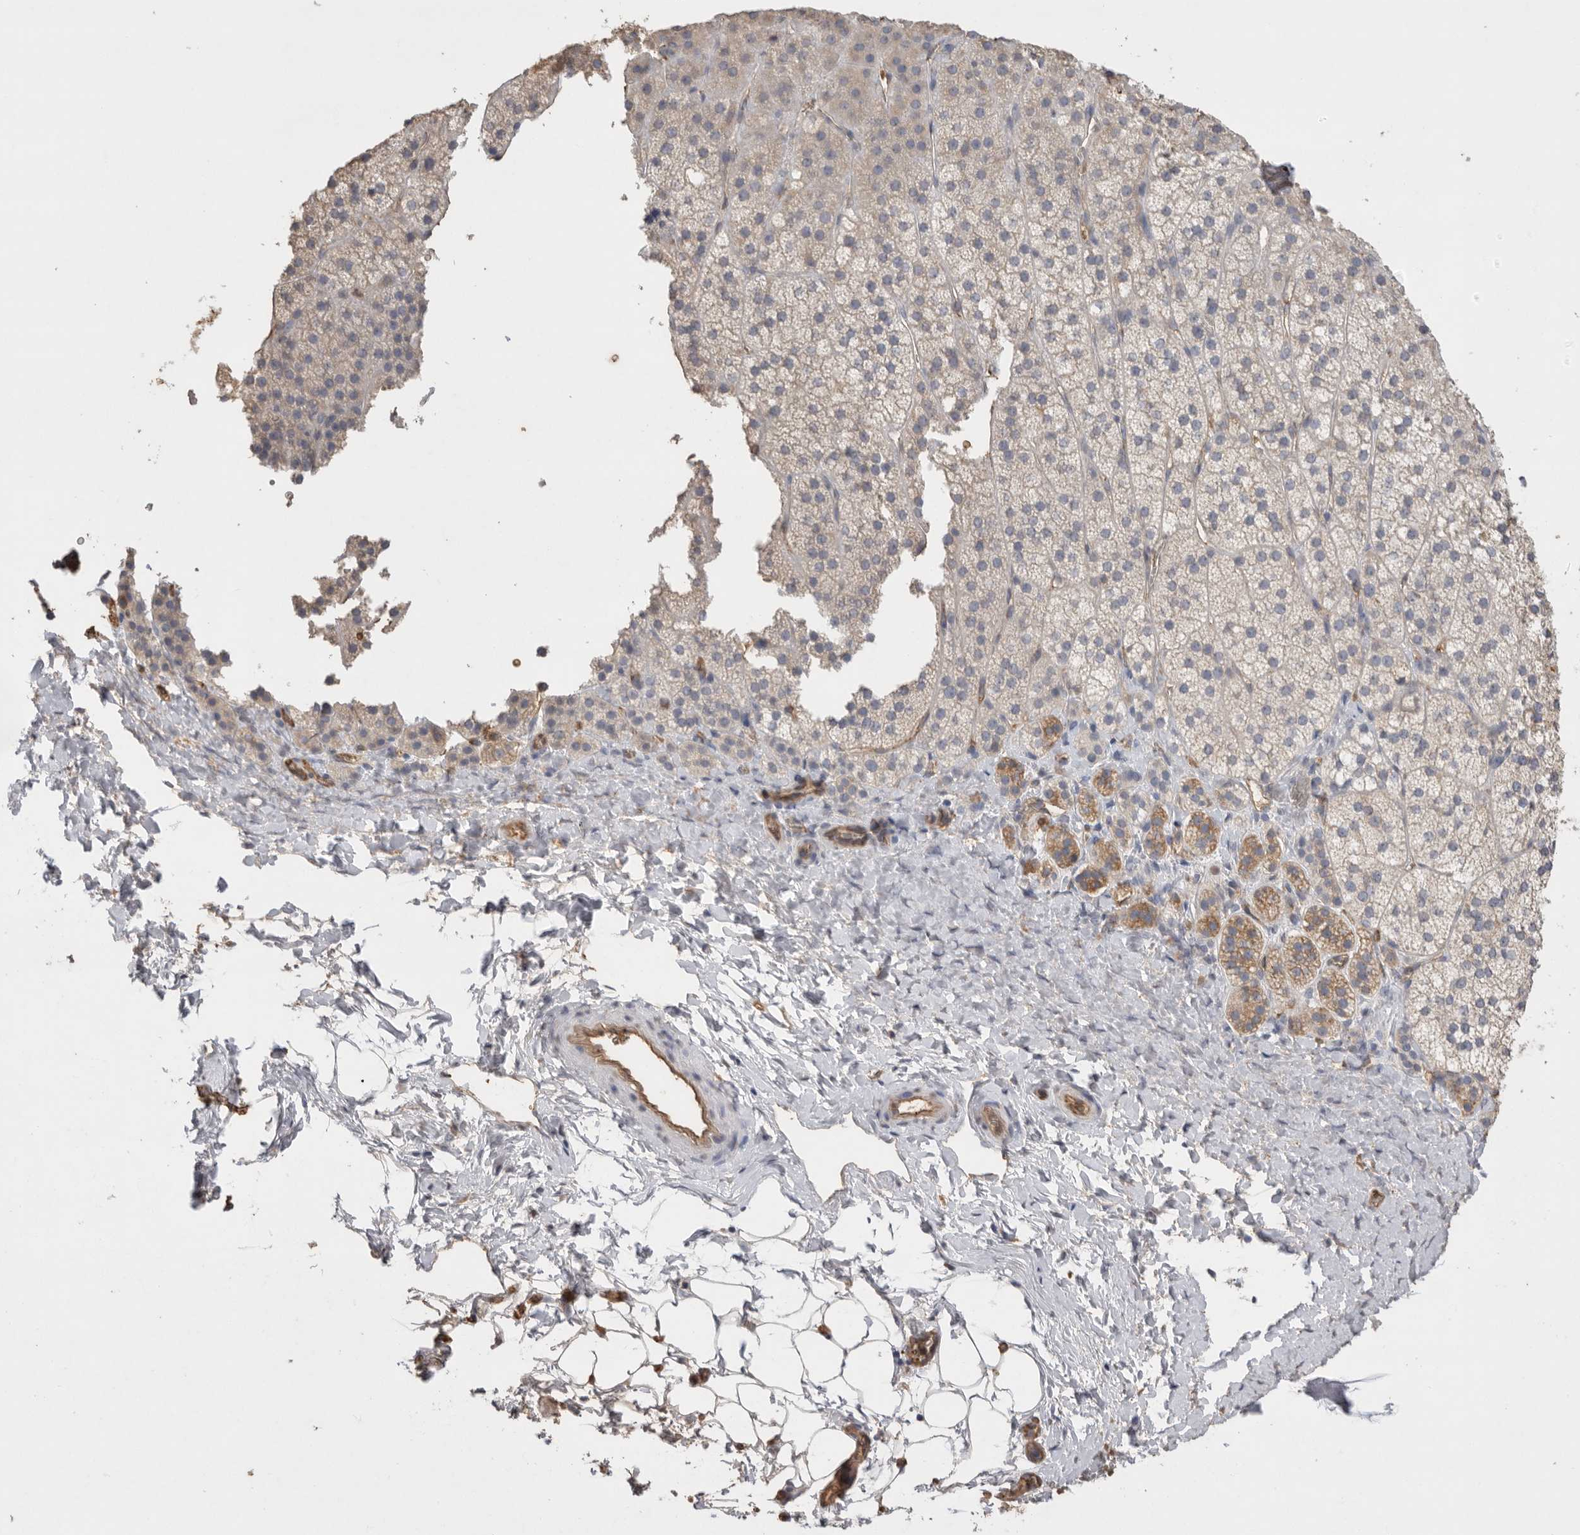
{"staining": {"intensity": "weak", "quantity": "<25%", "location": "cytoplasmic/membranous"}, "tissue": "adrenal gland", "cell_type": "Glandular cells", "image_type": "normal", "snomed": [{"axis": "morphology", "description": "Normal tissue, NOS"}, {"axis": "topography", "description": "Adrenal gland"}], "caption": "An immunohistochemistry histopathology image of unremarkable adrenal gland is shown. There is no staining in glandular cells of adrenal gland. (DAB (3,3'-diaminobenzidine) immunohistochemistry (IHC) visualized using brightfield microscopy, high magnification).", "gene": "IL27", "patient": {"sex": "female", "age": 44}}